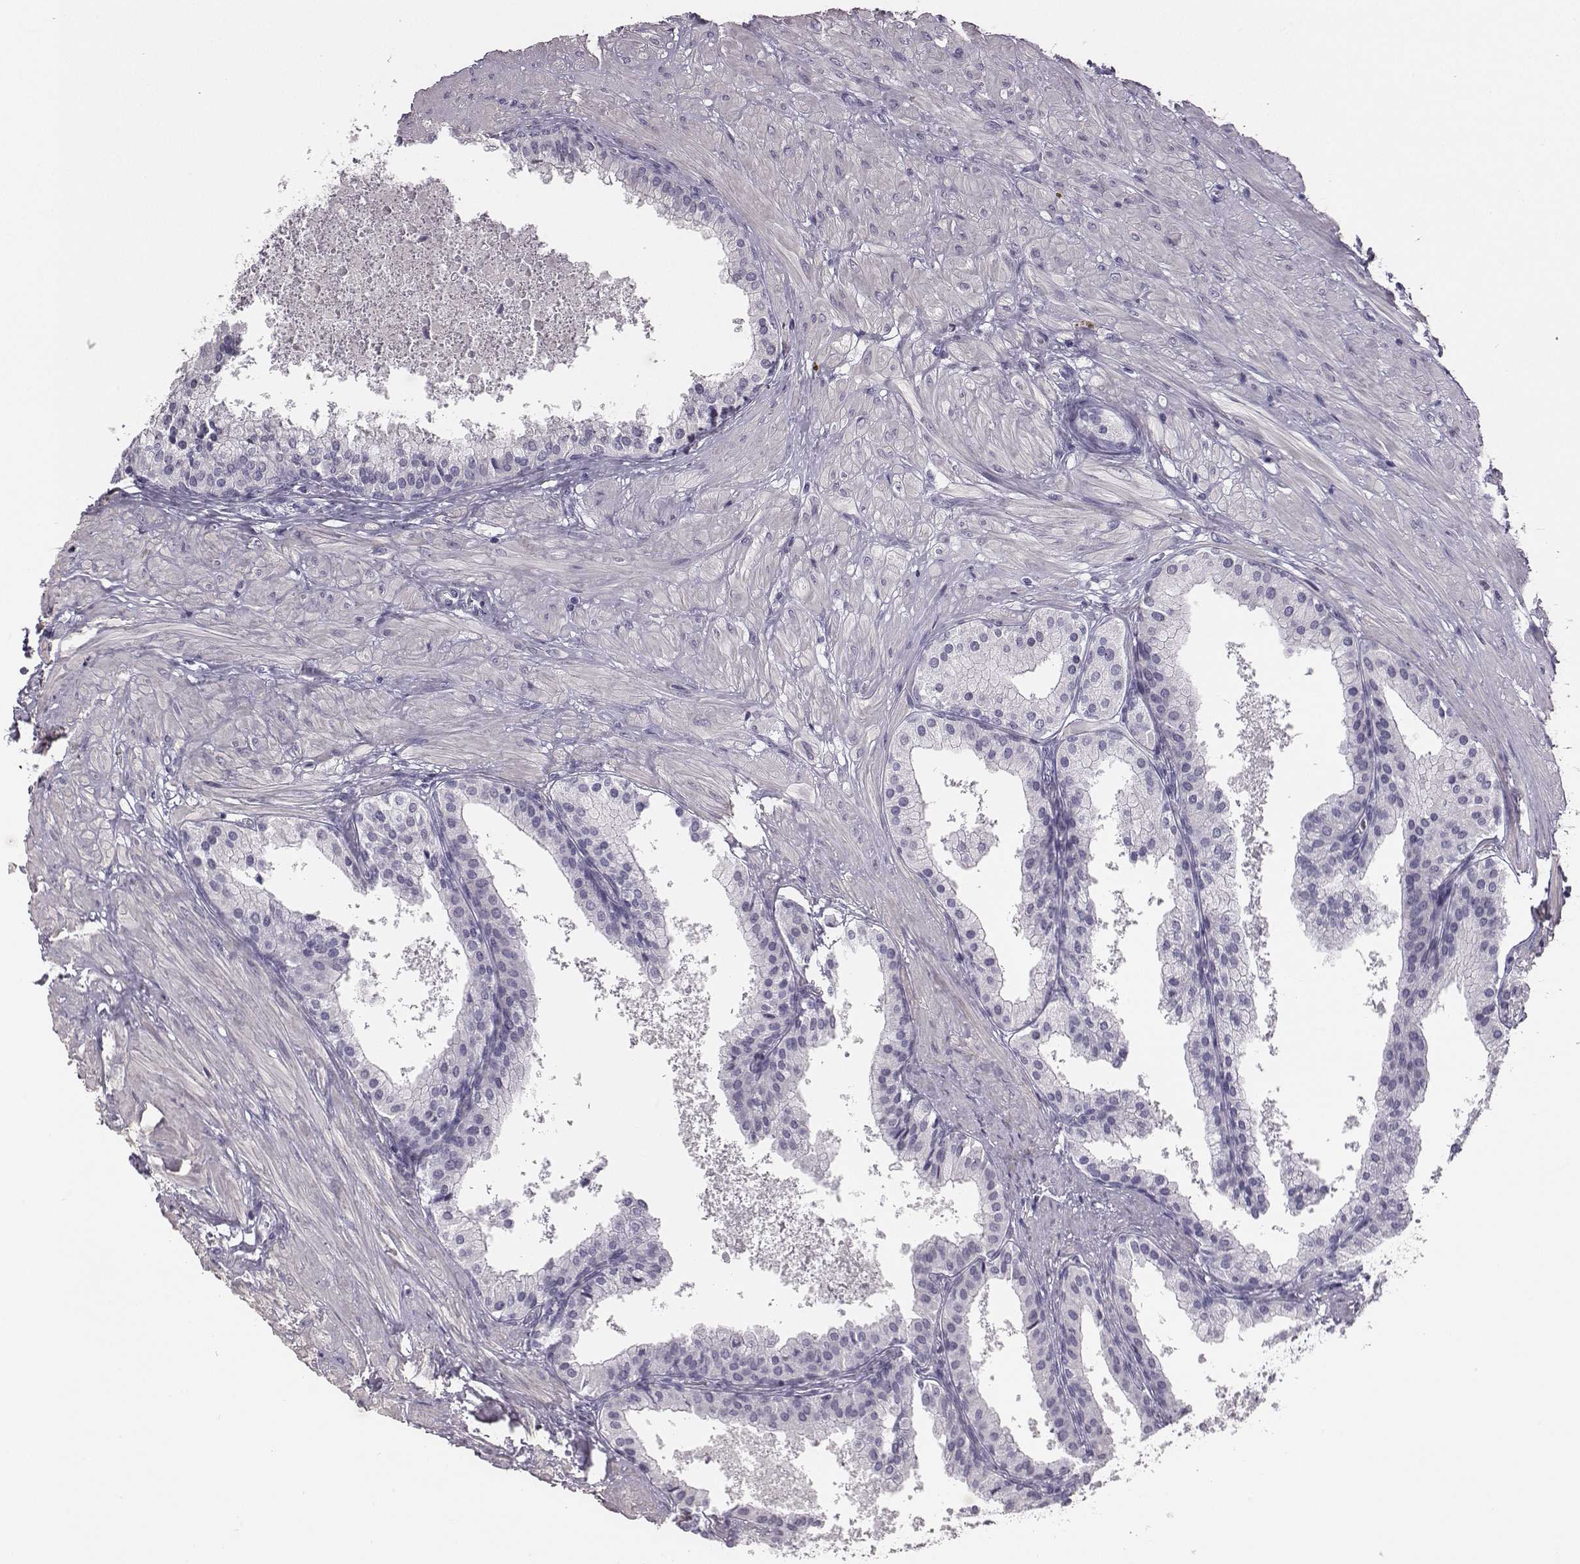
{"staining": {"intensity": "negative", "quantity": "none", "location": "none"}, "tissue": "prostate cancer", "cell_type": "Tumor cells", "image_type": "cancer", "snomed": [{"axis": "morphology", "description": "Adenocarcinoma, Low grade"}, {"axis": "topography", "description": "Prostate"}], "caption": "IHC histopathology image of prostate cancer (low-grade adenocarcinoma) stained for a protein (brown), which displays no expression in tumor cells. Brightfield microscopy of IHC stained with DAB (brown) and hematoxylin (blue), captured at high magnification.", "gene": "ADAM7", "patient": {"sex": "male", "age": 56}}